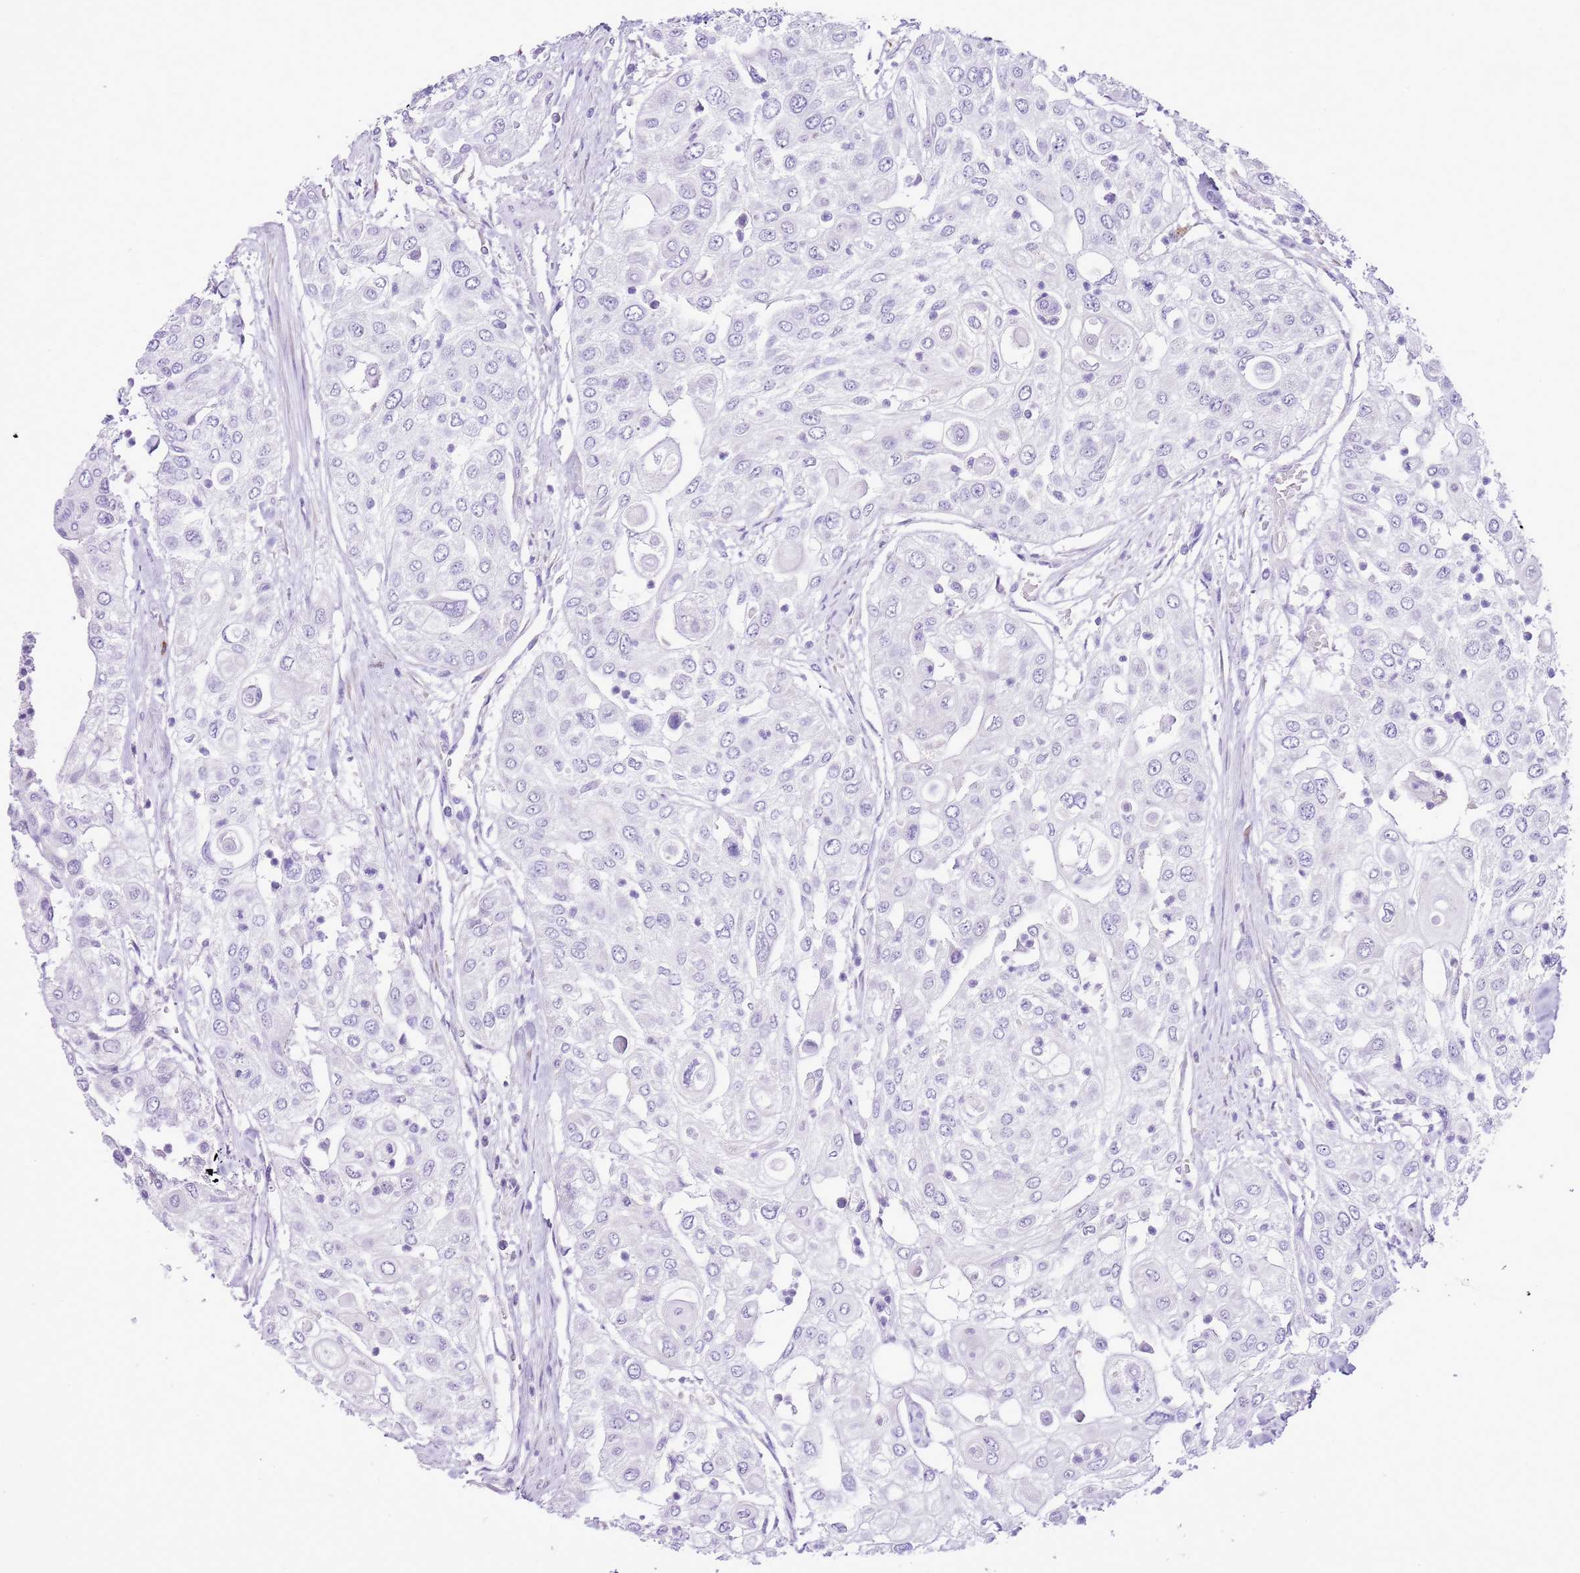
{"staining": {"intensity": "negative", "quantity": "none", "location": "none"}, "tissue": "urothelial cancer", "cell_type": "Tumor cells", "image_type": "cancer", "snomed": [{"axis": "morphology", "description": "Urothelial carcinoma, High grade"}, {"axis": "topography", "description": "Urinary bladder"}], "caption": "DAB (3,3'-diaminobenzidine) immunohistochemical staining of urothelial cancer shows no significant positivity in tumor cells.", "gene": "AAR2", "patient": {"sex": "female", "age": 79}}